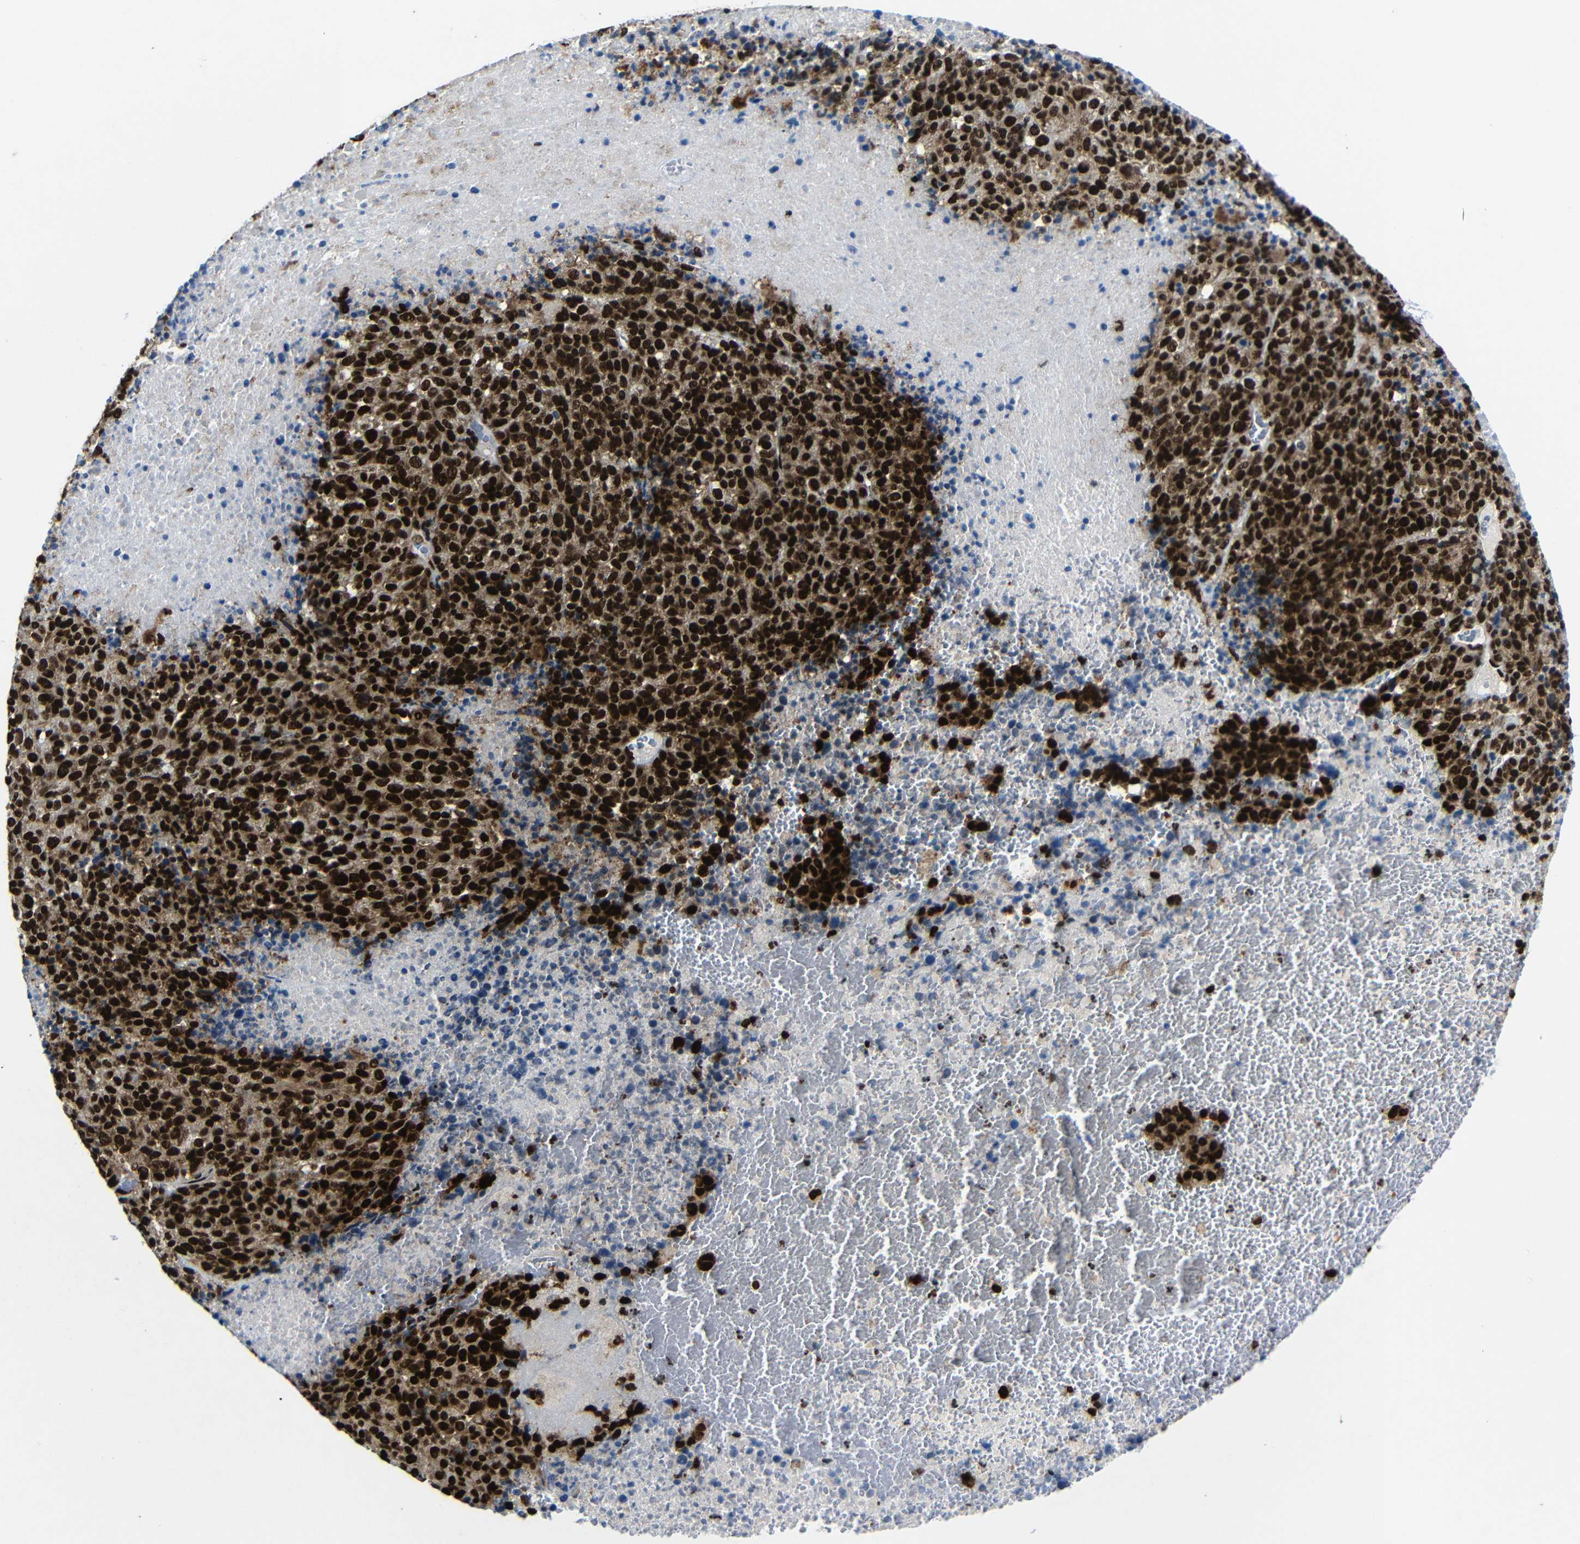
{"staining": {"intensity": "strong", "quantity": ">75%", "location": "cytoplasmic/membranous,nuclear"}, "tissue": "melanoma", "cell_type": "Tumor cells", "image_type": "cancer", "snomed": [{"axis": "morphology", "description": "Malignant melanoma, Metastatic site"}, {"axis": "topography", "description": "Cerebral cortex"}], "caption": "Brown immunohistochemical staining in melanoma displays strong cytoplasmic/membranous and nuclear staining in approximately >75% of tumor cells. (brown staining indicates protein expression, while blue staining denotes nuclei).", "gene": "PTBP1", "patient": {"sex": "female", "age": 52}}